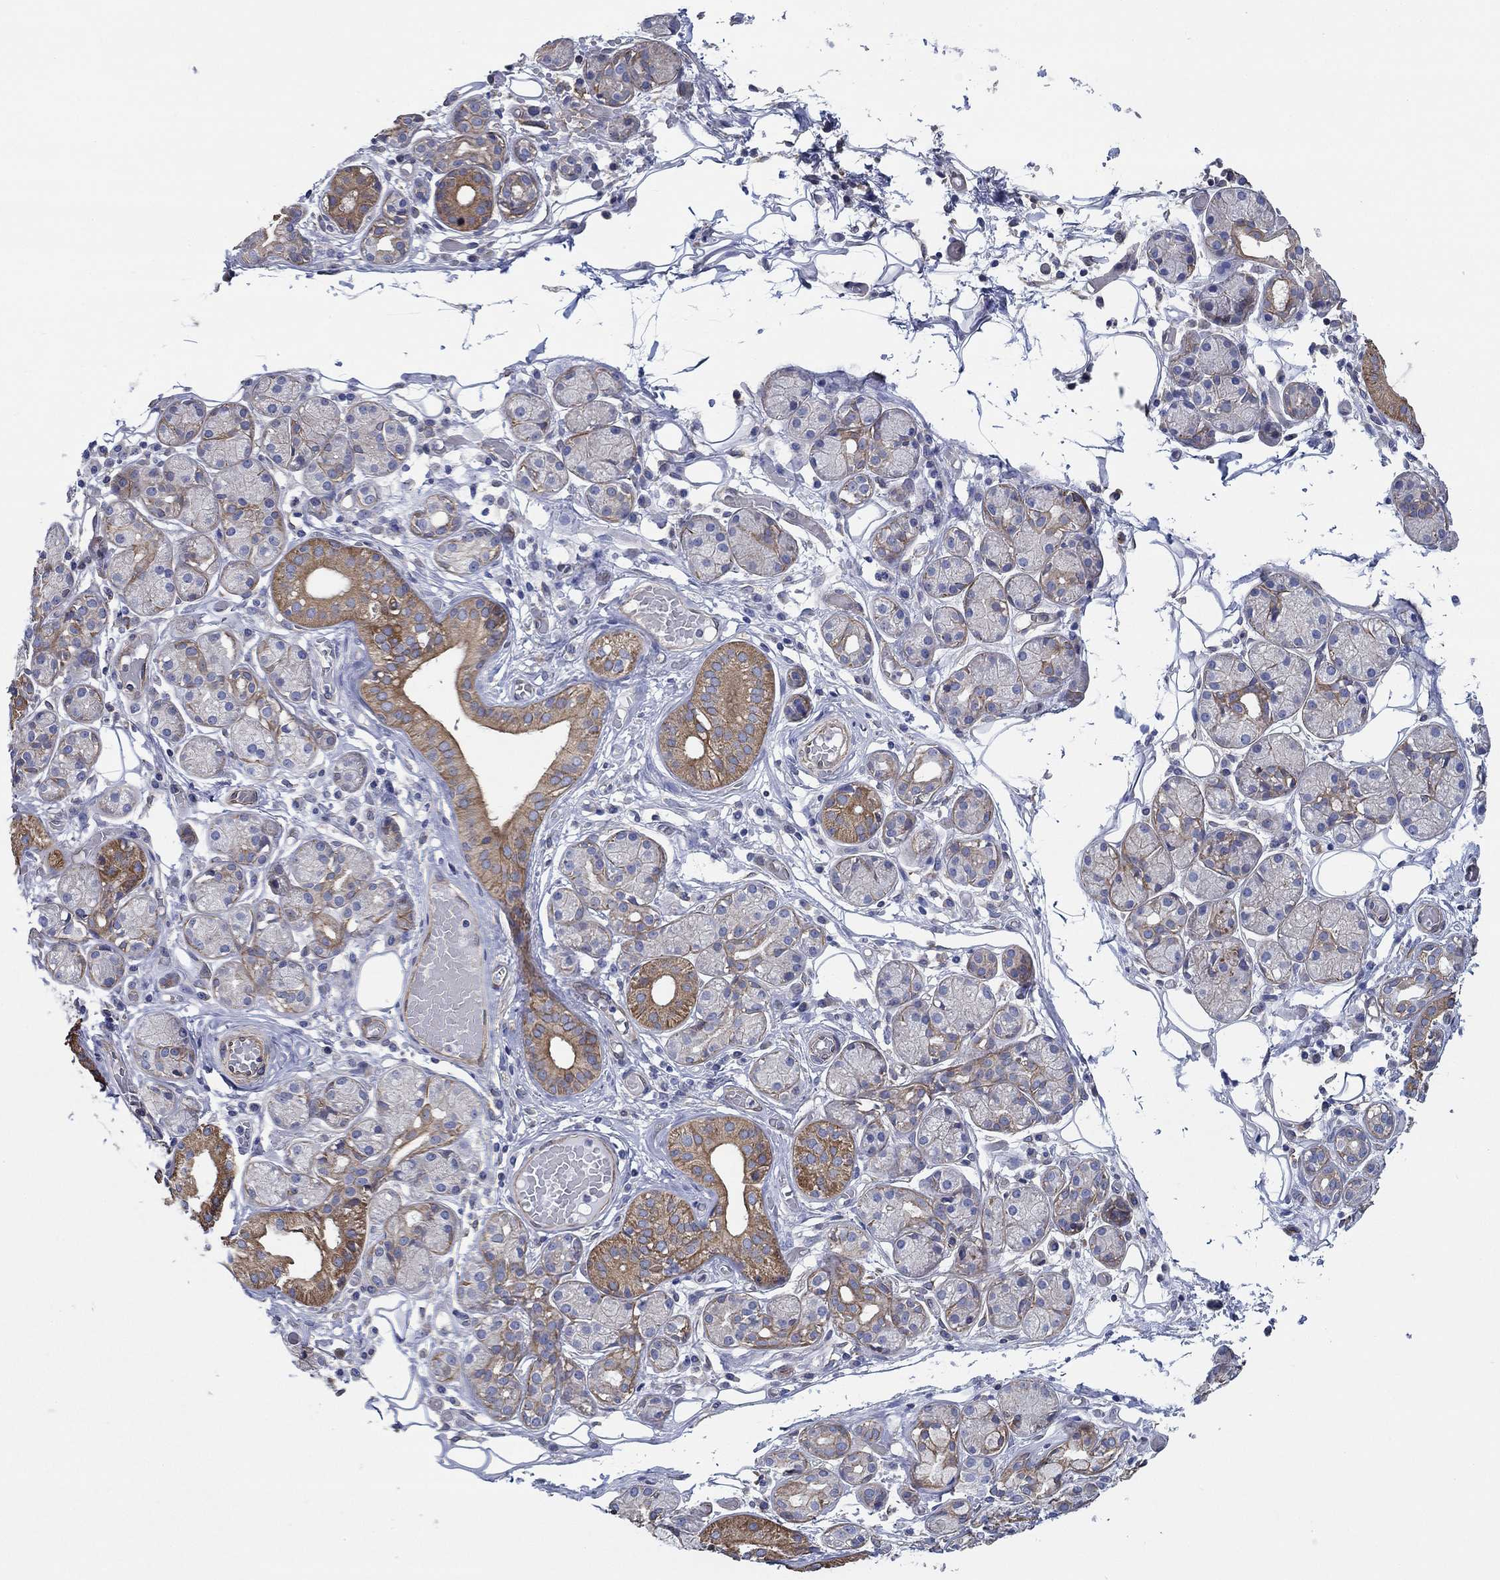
{"staining": {"intensity": "moderate", "quantity": "<25%", "location": "cytoplasmic/membranous"}, "tissue": "salivary gland", "cell_type": "Glandular cells", "image_type": "normal", "snomed": [{"axis": "morphology", "description": "Normal tissue, NOS"}, {"axis": "topography", "description": "Salivary gland"}, {"axis": "topography", "description": "Peripheral nerve tissue"}], "caption": "Immunohistochemistry (IHC) (DAB (3,3'-diaminobenzidine)) staining of benign human salivary gland exhibits moderate cytoplasmic/membranous protein staining in about <25% of glandular cells. (DAB (3,3'-diaminobenzidine) IHC, brown staining for protein, blue staining for nuclei).", "gene": "FMN1", "patient": {"sex": "male", "age": 71}}